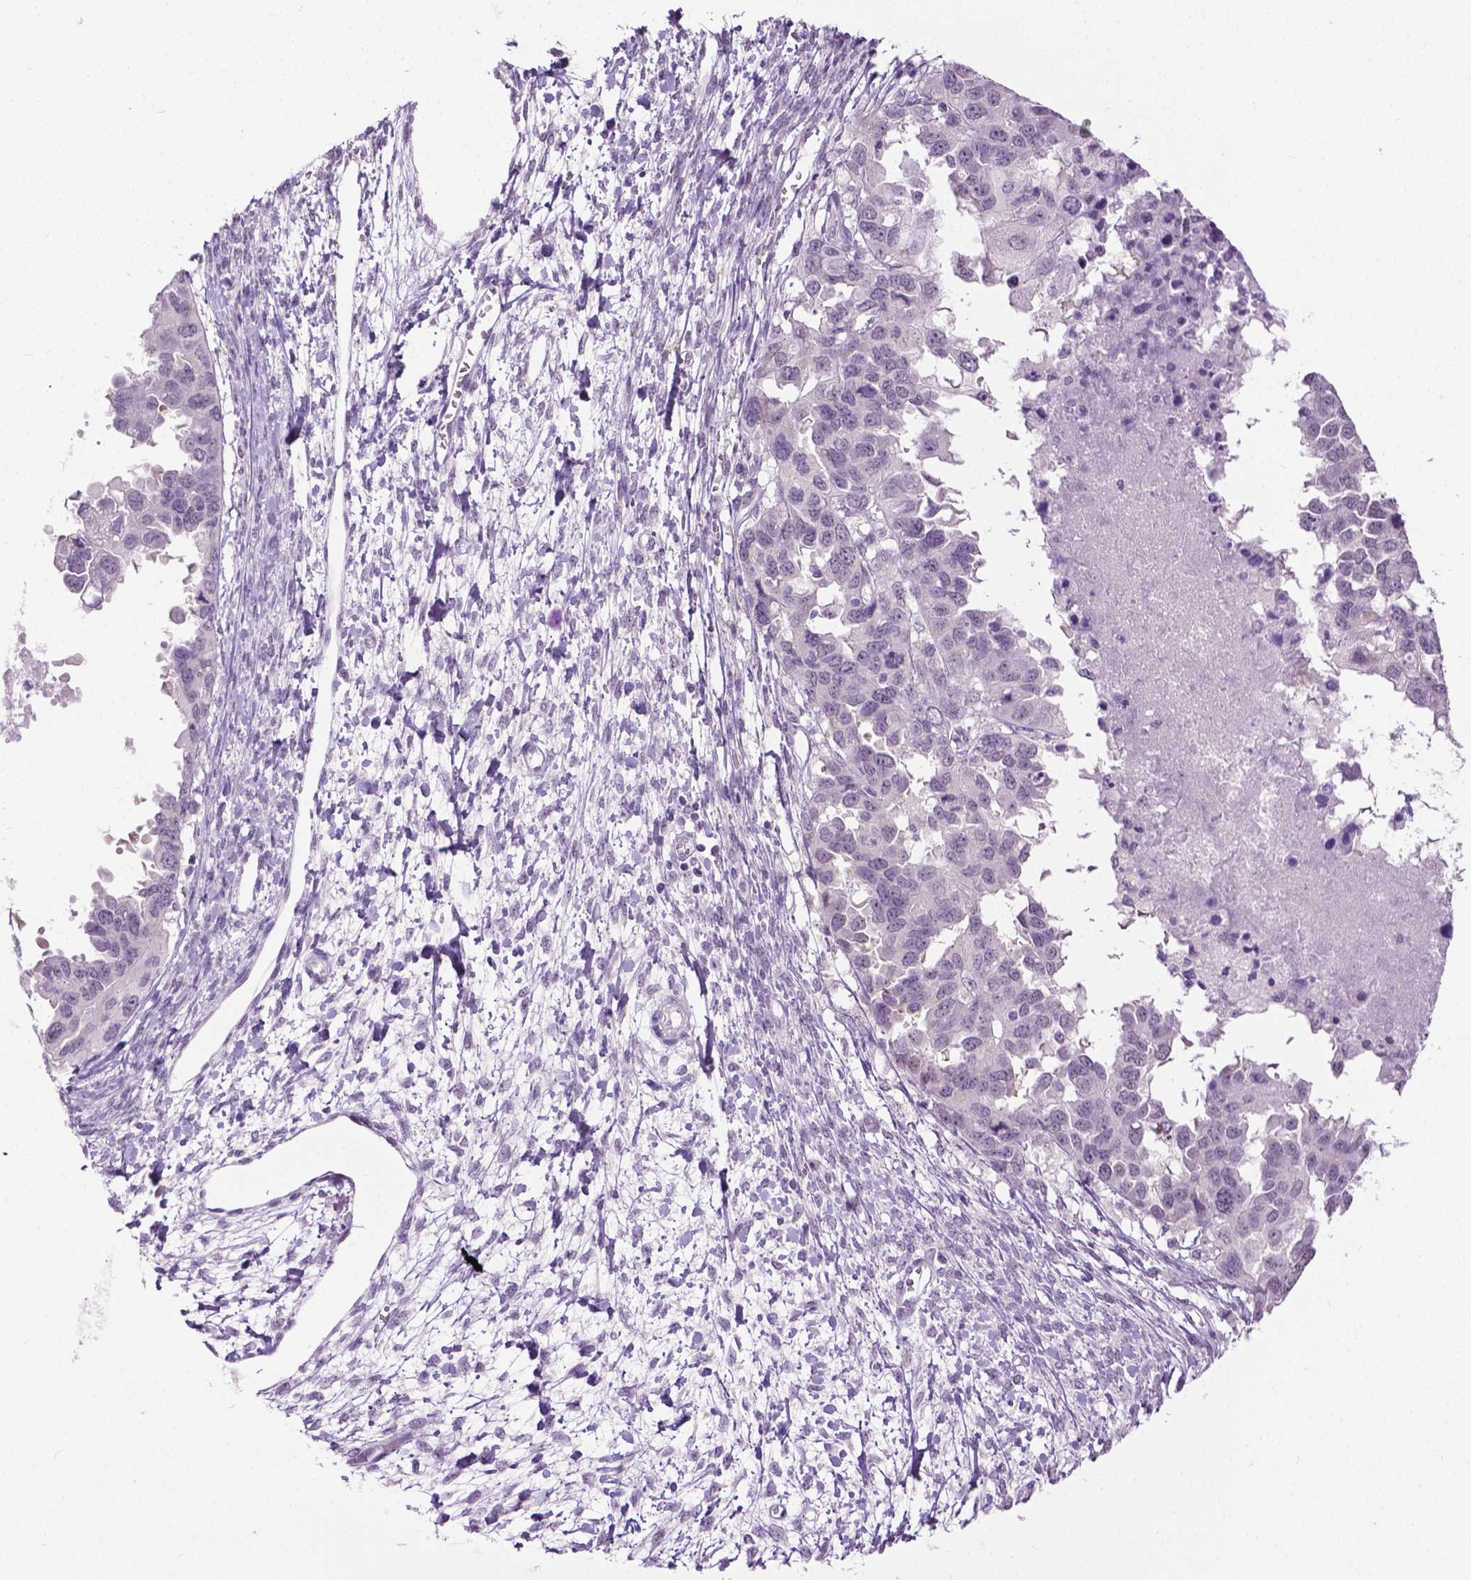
{"staining": {"intensity": "negative", "quantity": "none", "location": "none"}, "tissue": "ovarian cancer", "cell_type": "Tumor cells", "image_type": "cancer", "snomed": [{"axis": "morphology", "description": "Cystadenocarcinoma, serous, NOS"}, {"axis": "topography", "description": "Ovary"}], "caption": "Immunohistochemistry (IHC) image of serous cystadenocarcinoma (ovarian) stained for a protein (brown), which reveals no staining in tumor cells.", "gene": "GPR37L1", "patient": {"sex": "female", "age": 53}}